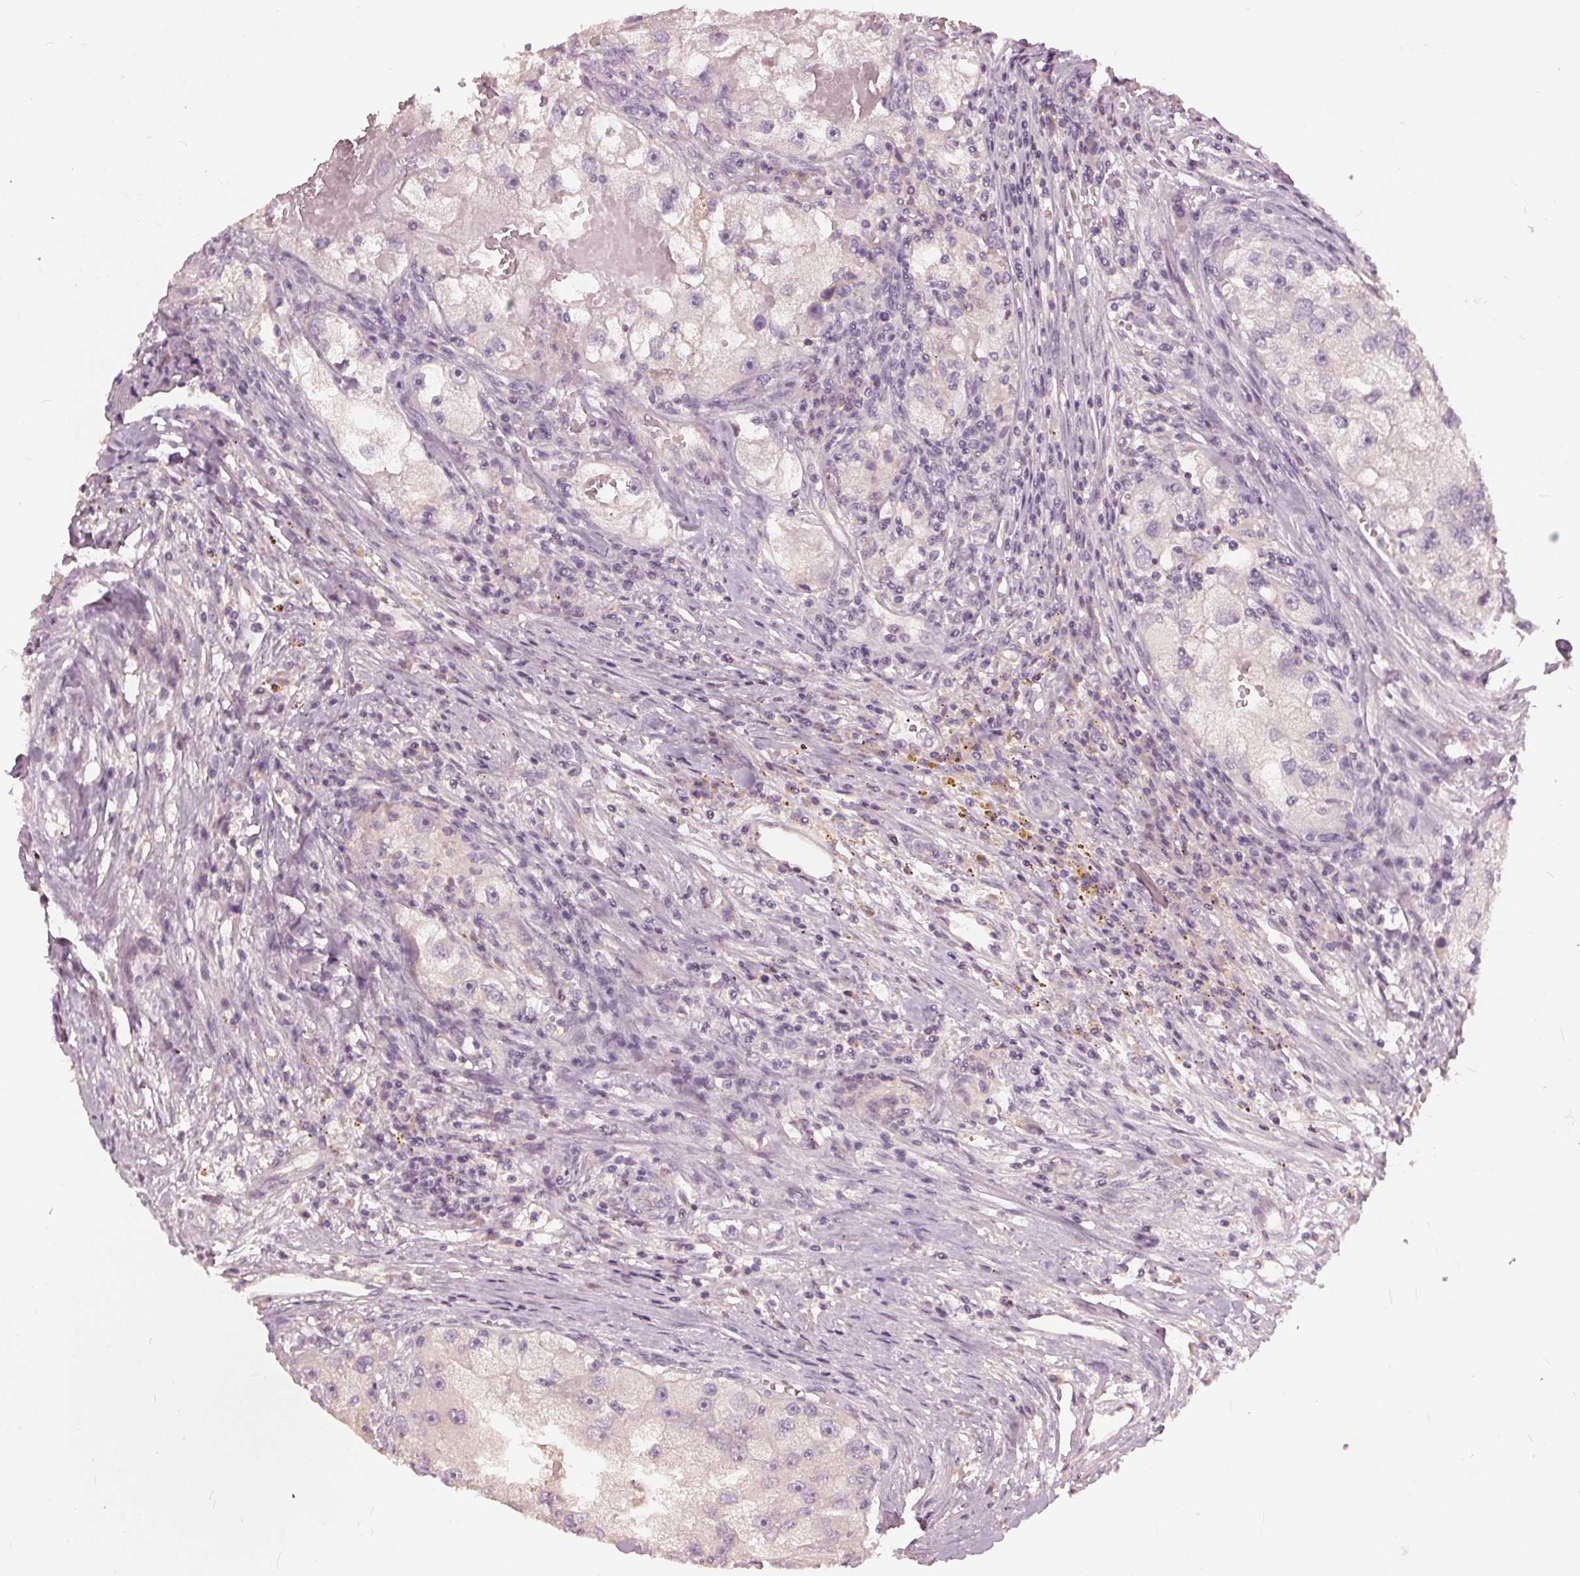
{"staining": {"intensity": "negative", "quantity": "none", "location": "none"}, "tissue": "renal cancer", "cell_type": "Tumor cells", "image_type": "cancer", "snomed": [{"axis": "morphology", "description": "Adenocarcinoma, NOS"}, {"axis": "topography", "description": "Kidney"}], "caption": "Tumor cells show no significant protein expression in renal cancer.", "gene": "KLK13", "patient": {"sex": "male", "age": 63}}